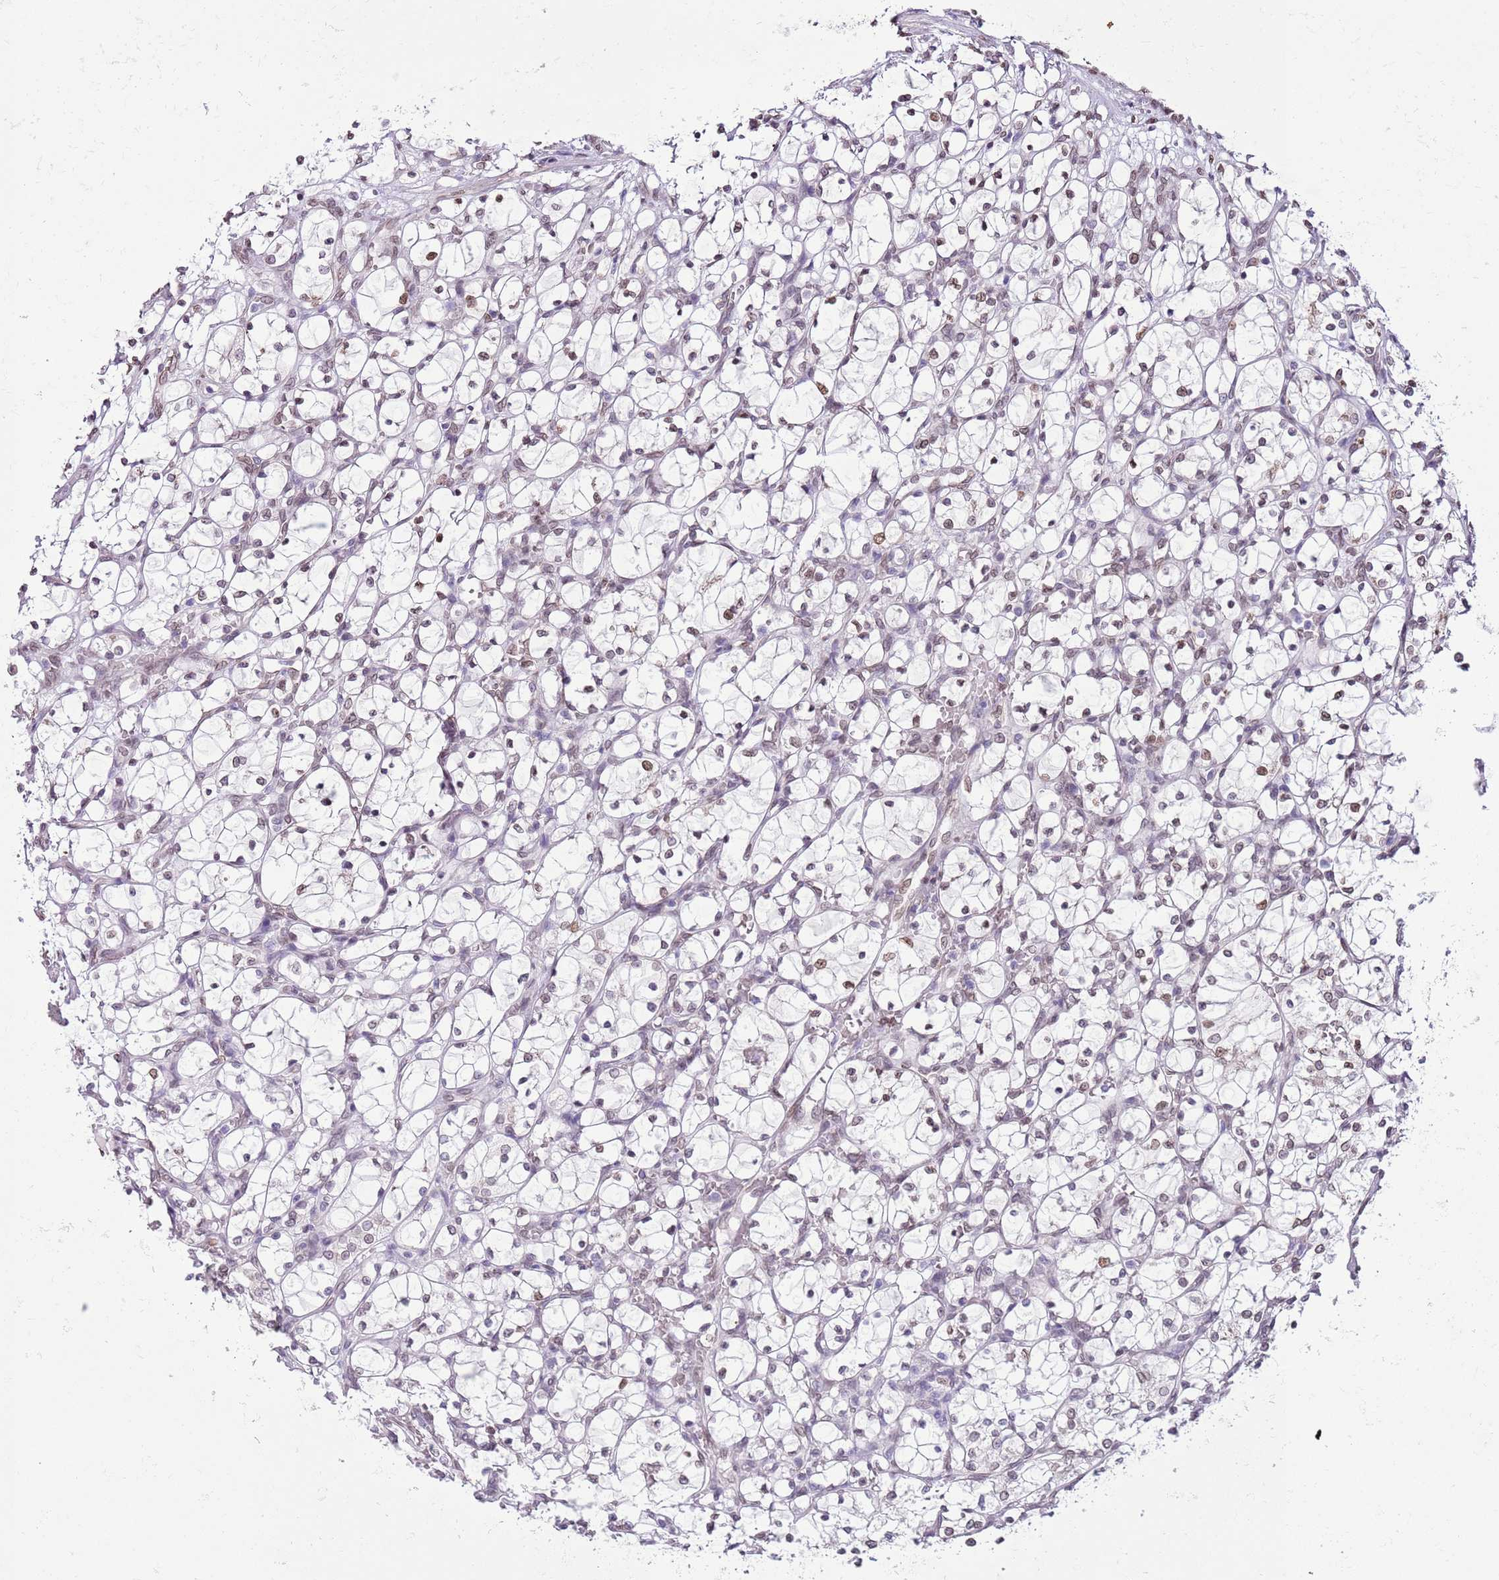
{"staining": {"intensity": "weak", "quantity": "25%-75%", "location": "nuclear"}, "tissue": "renal cancer", "cell_type": "Tumor cells", "image_type": "cancer", "snomed": [{"axis": "morphology", "description": "Adenocarcinoma, NOS"}, {"axis": "topography", "description": "Kidney"}], "caption": "This photomicrograph reveals immunohistochemistry (IHC) staining of human adenocarcinoma (renal), with low weak nuclear positivity in approximately 25%-75% of tumor cells.", "gene": "ZGLP1", "patient": {"sex": "female", "age": 69}}